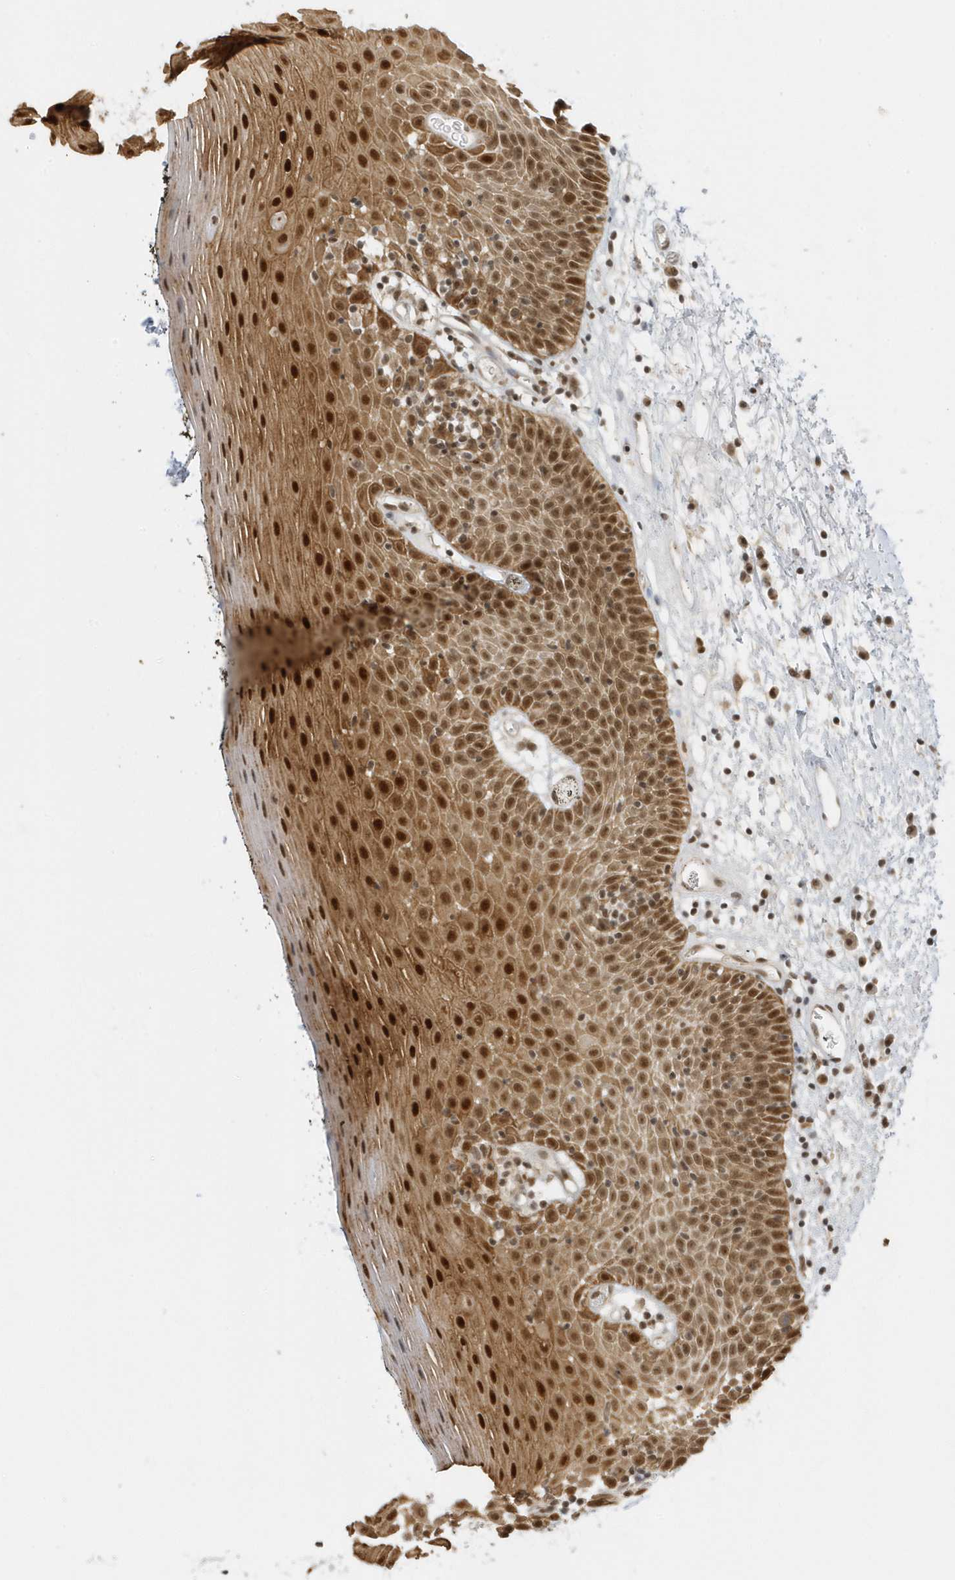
{"staining": {"intensity": "strong", "quantity": ">75%", "location": "cytoplasmic/membranous,nuclear"}, "tissue": "oral mucosa", "cell_type": "Squamous epithelial cells", "image_type": "normal", "snomed": [{"axis": "morphology", "description": "Normal tissue, NOS"}, {"axis": "topography", "description": "Oral tissue"}], "caption": "IHC (DAB) staining of normal oral mucosa exhibits strong cytoplasmic/membranous,nuclear protein positivity in about >75% of squamous epithelial cells.", "gene": "ZNF740", "patient": {"sex": "male", "age": 74}}